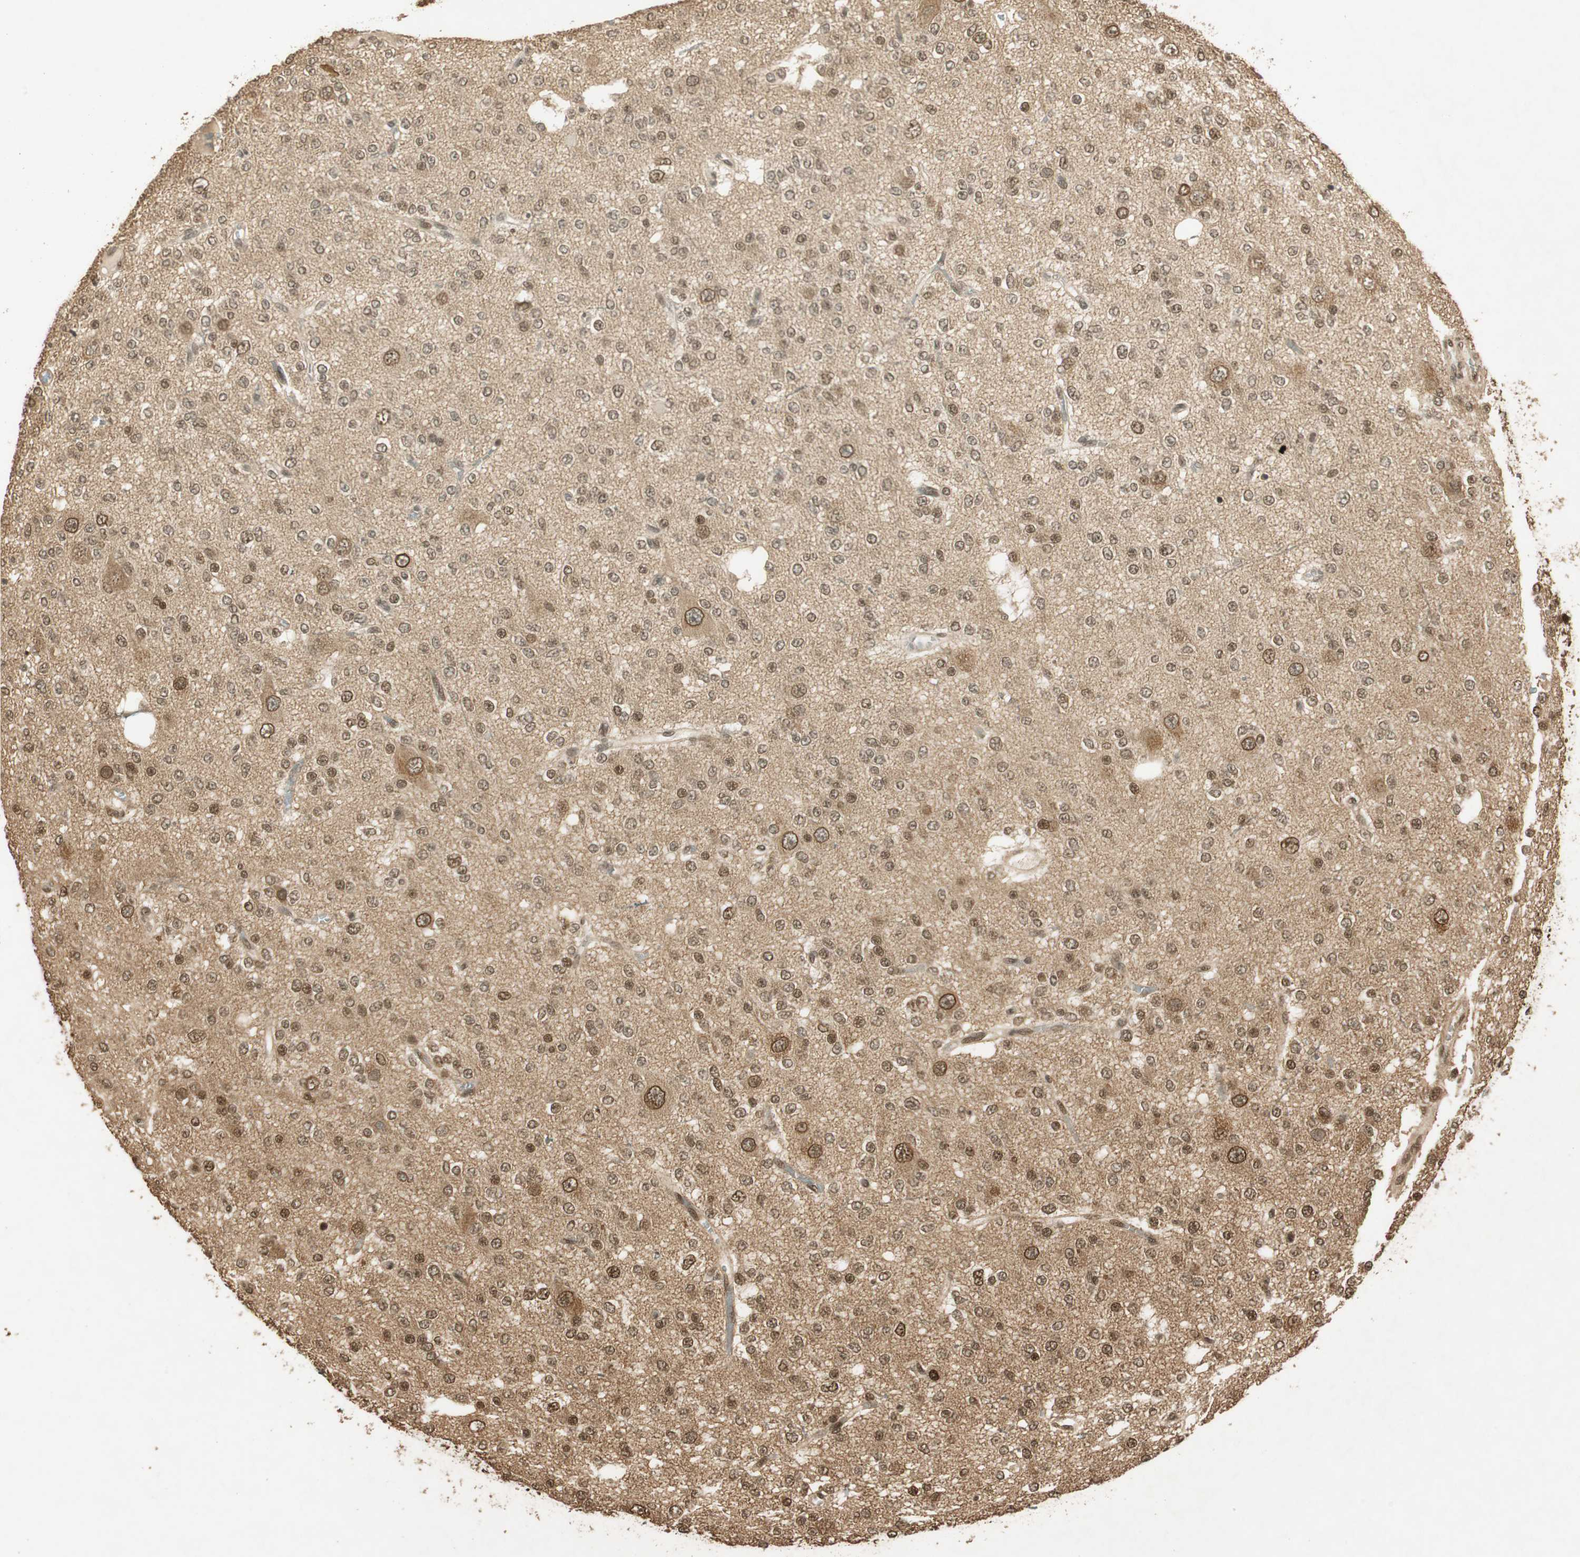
{"staining": {"intensity": "moderate", "quantity": ">75%", "location": "cytoplasmic/membranous,nuclear"}, "tissue": "glioma", "cell_type": "Tumor cells", "image_type": "cancer", "snomed": [{"axis": "morphology", "description": "Glioma, malignant, Low grade"}, {"axis": "topography", "description": "Brain"}], "caption": "A medium amount of moderate cytoplasmic/membranous and nuclear expression is present in about >75% of tumor cells in low-grade glioma (malignant) tissue.", "gene": "RPA3", "patient": {"sex": "male", "age": 38}}